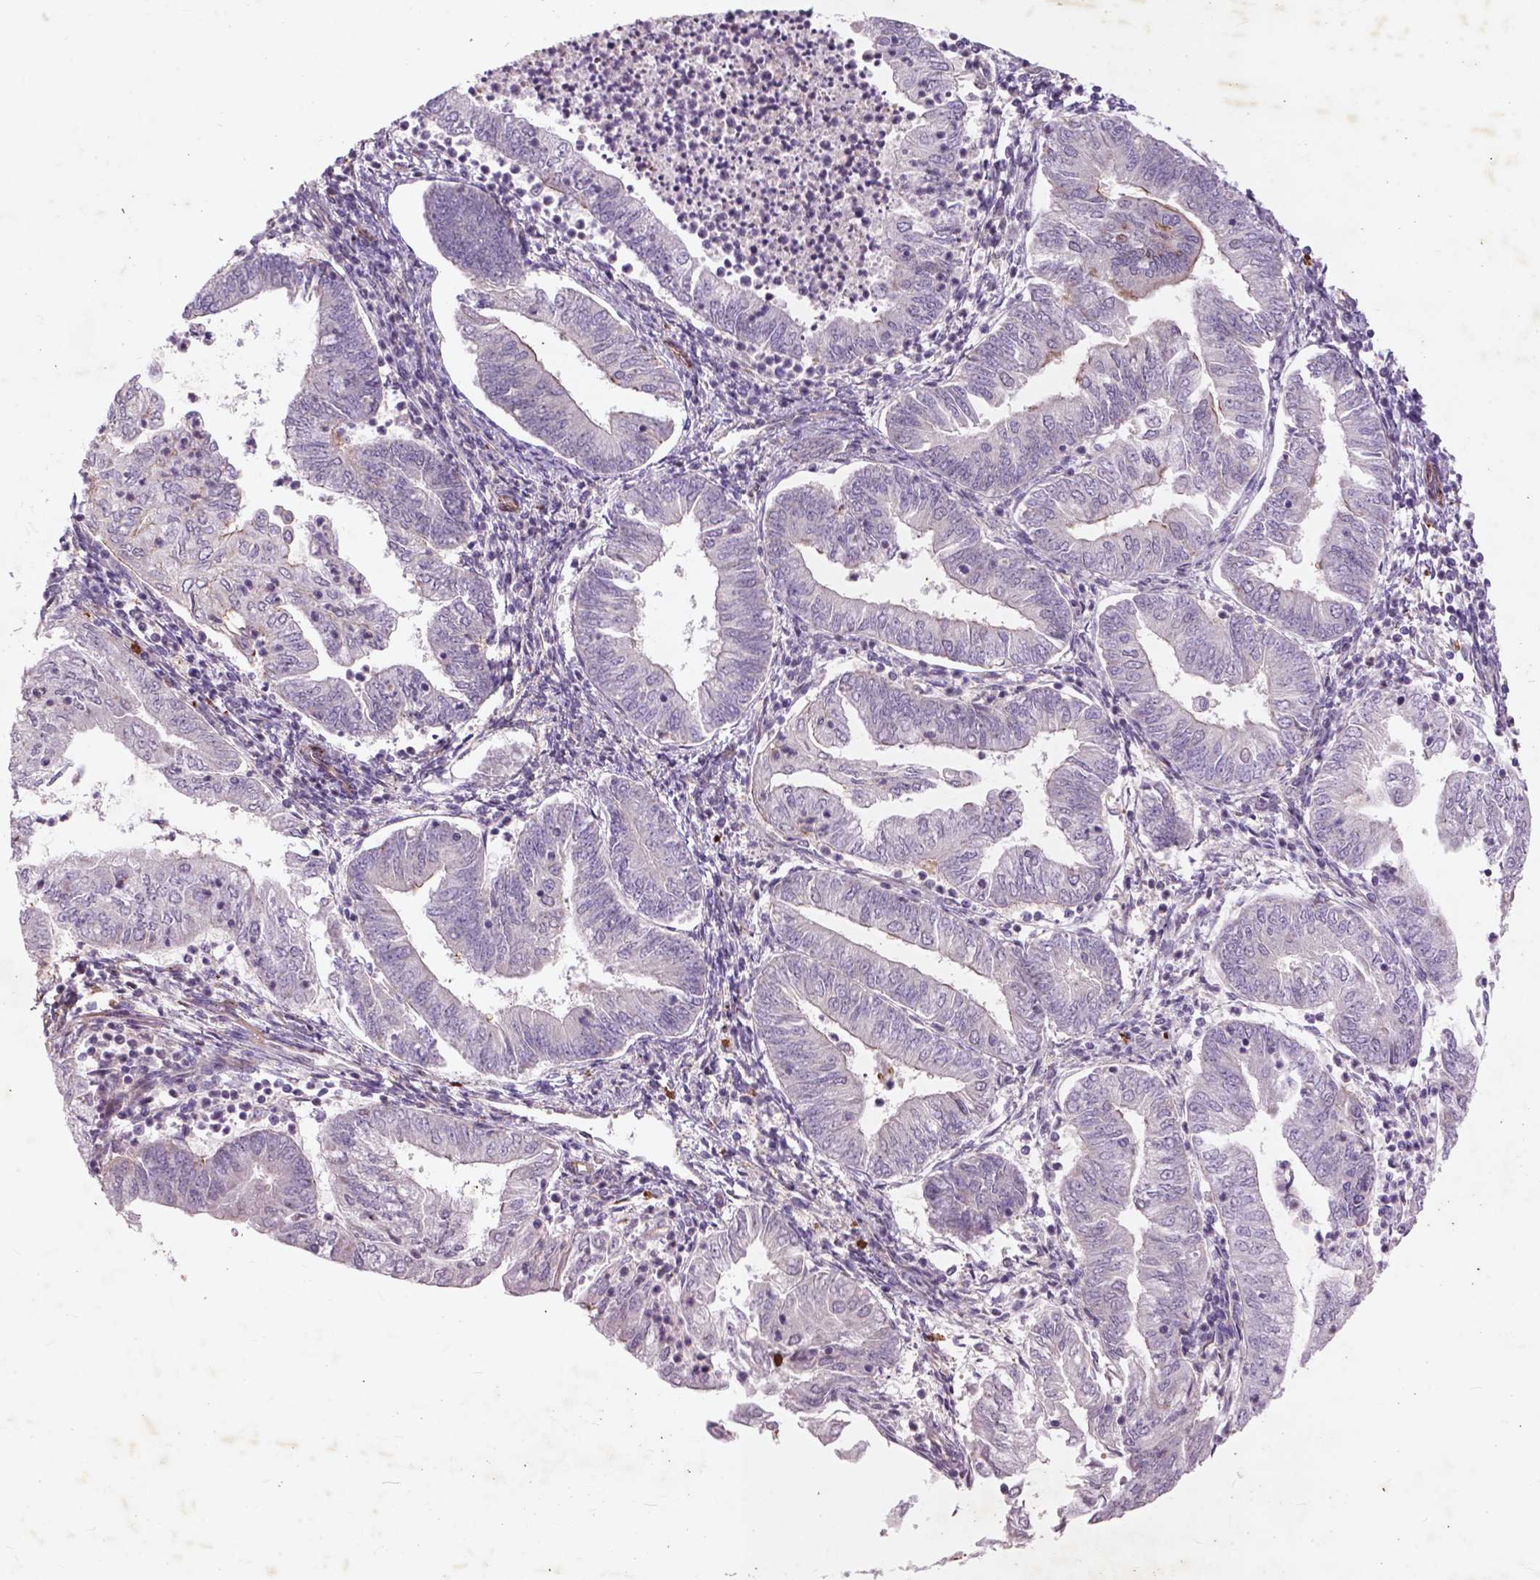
{"staining": {"intensity": "negative", "quantity": "none", "location": "none"}, "tissue": "endometrial cancer", "cell_type": "Tumor cells", "image_type": "cancer", "snomed": [{"axis": "morphology", "description": "Adenocarcinoma, NOS"}, {"axis": "topography", "description": "Endometrium"}], "caption": "Tumor cells show no significant positivity in adenocarcinoma (endometrial). (Brightfield microscopy of DAB (3,3'-diaminobenzidine) IHC at high magnification).", "gene": "RFPL4B", "patient": {"sex": "female", "age": 55}}